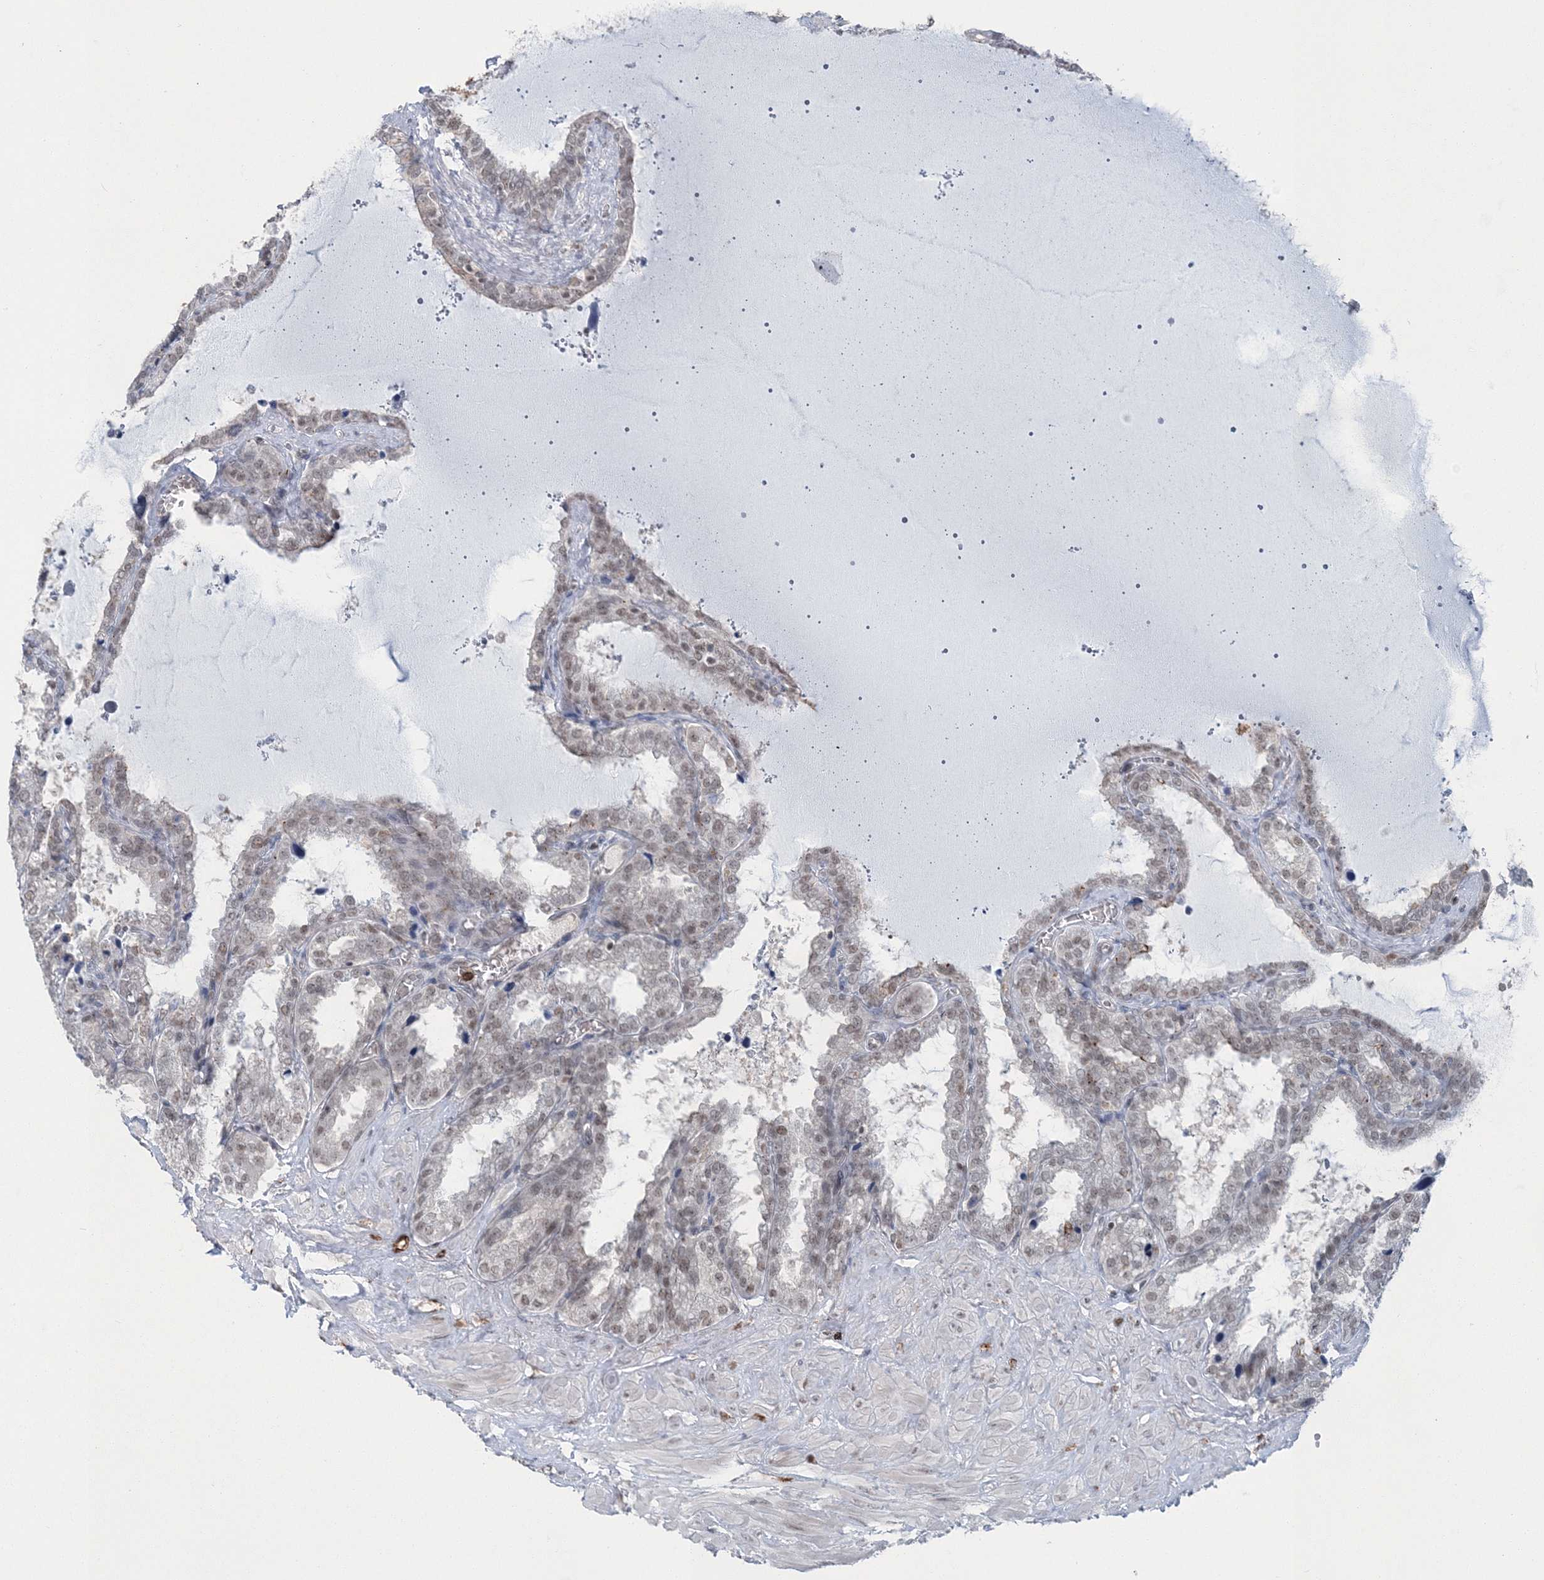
{"staining": {"intensity": "weak", "quantity": ">75%", "location": "nuclear"}, "tissue": "seminal vesicle", "cell_type": "Glandular cells", "image_type": "normal", "snomed": [{"axis": "morphology", "description": "Normal tissue, NOS"}, {"axis": "topography", "description": "Seminal veicle"}], "caption": "Unremarkable seminal vesicle displays weak nuclear positivity in about >75% of glandular cells, visualized by immunohistochemistry. (DAB IHC with brightfield microscopy, high magnification).", "gene": "PDS5A", "patient": {"sex": "male", "age": 46}}